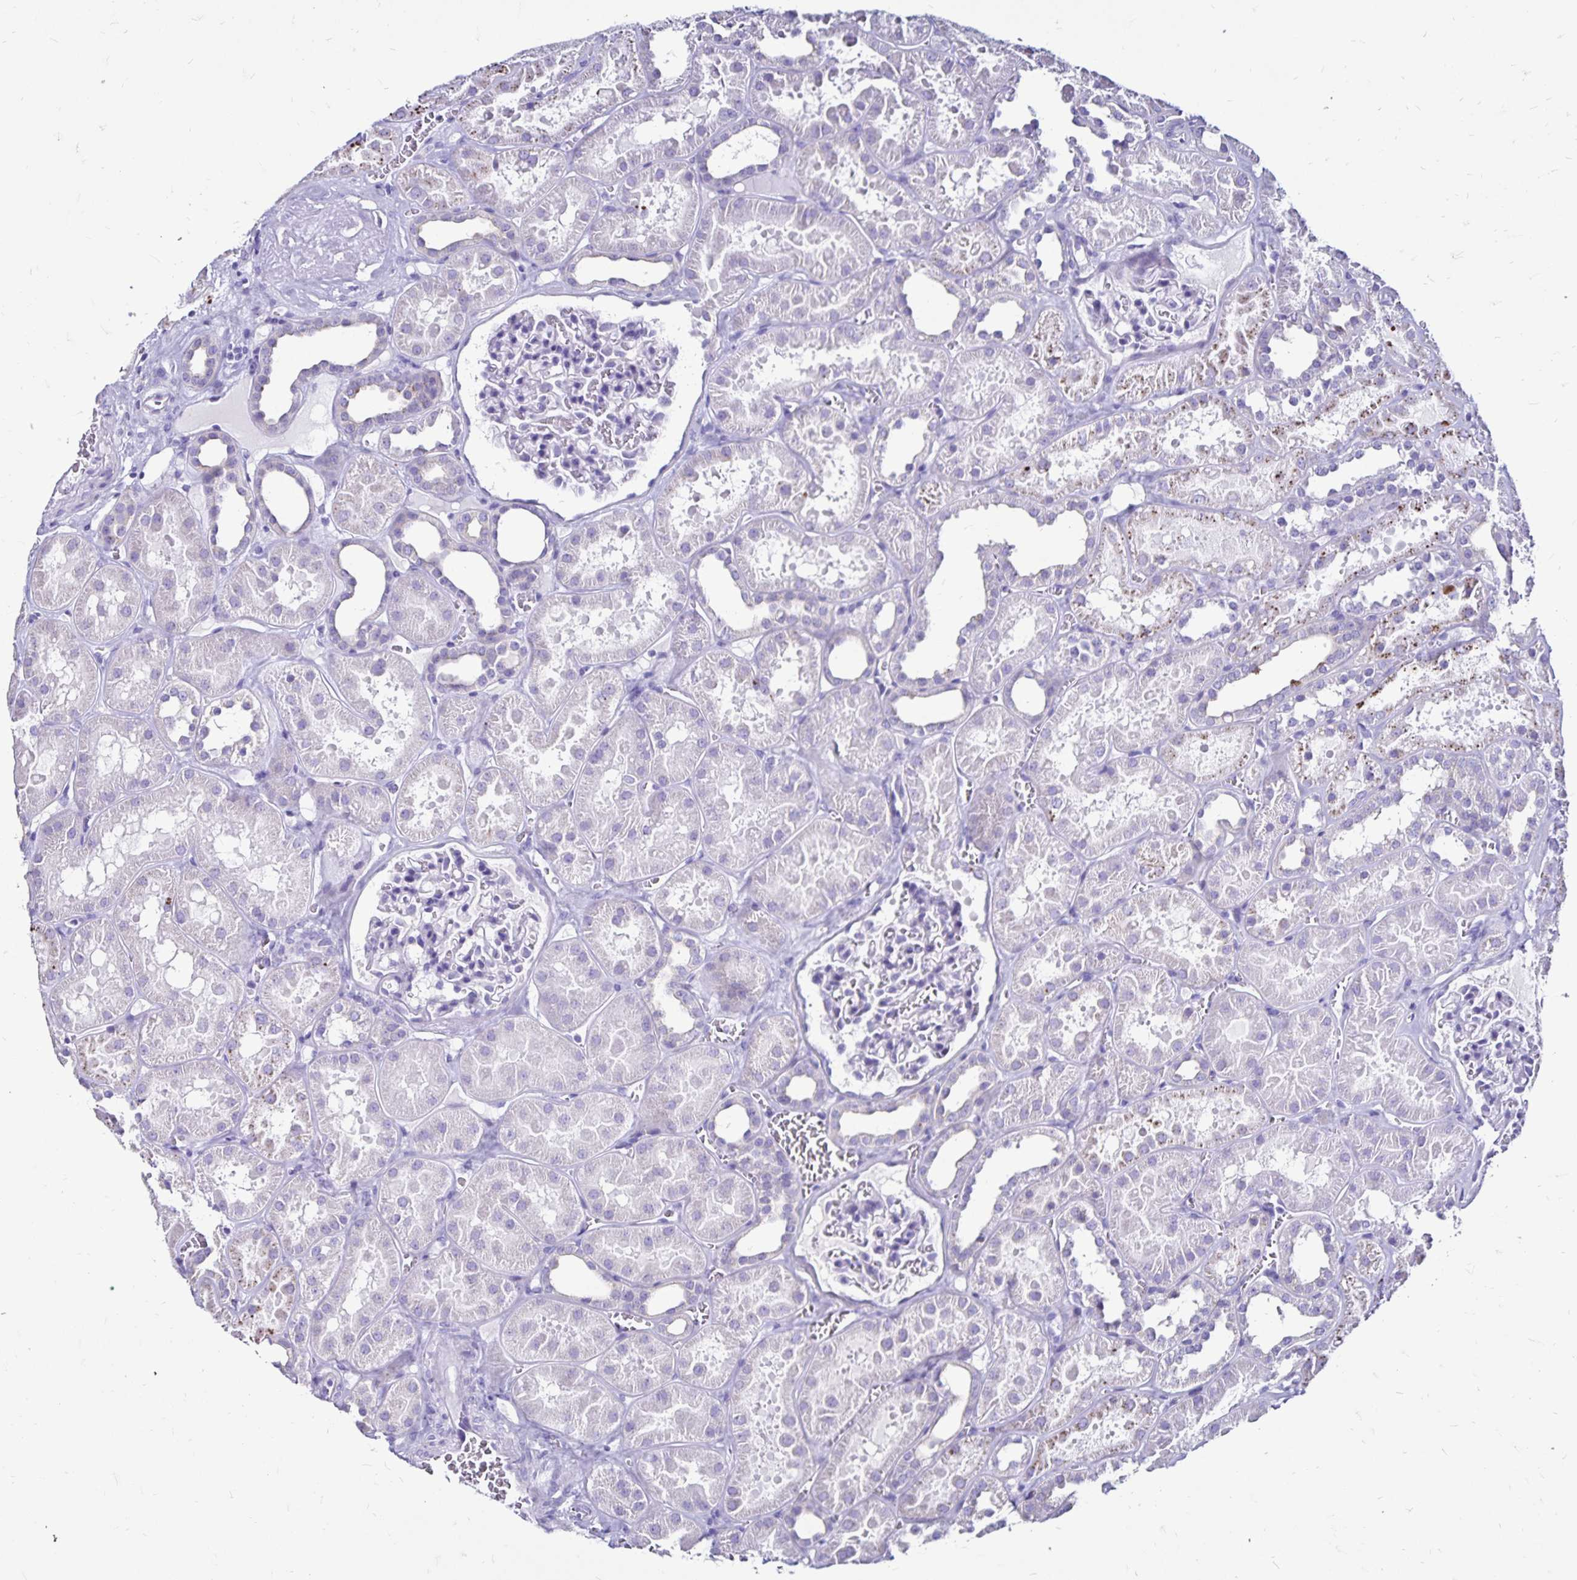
{"staining": {"intensity": "negative", "quantity": "none", "location": "none"}, "tissue": "kidney", "cell_type": "Cells in glomeruli", "image_type": "normal", "snomed": [{"axis": "morphology", "description": "Normal tissue, NOS"}, {"axis": "topography", "description": "Kidney"}], "caption": "Immunohistochemistry (IHC) of unremarkable kidney reveals no positivity in cells in glomeruli. (DAB immunohistochemistry, high magnification).", "gene": "EVPL", "patient": {"sex": "female", "age": 41}}